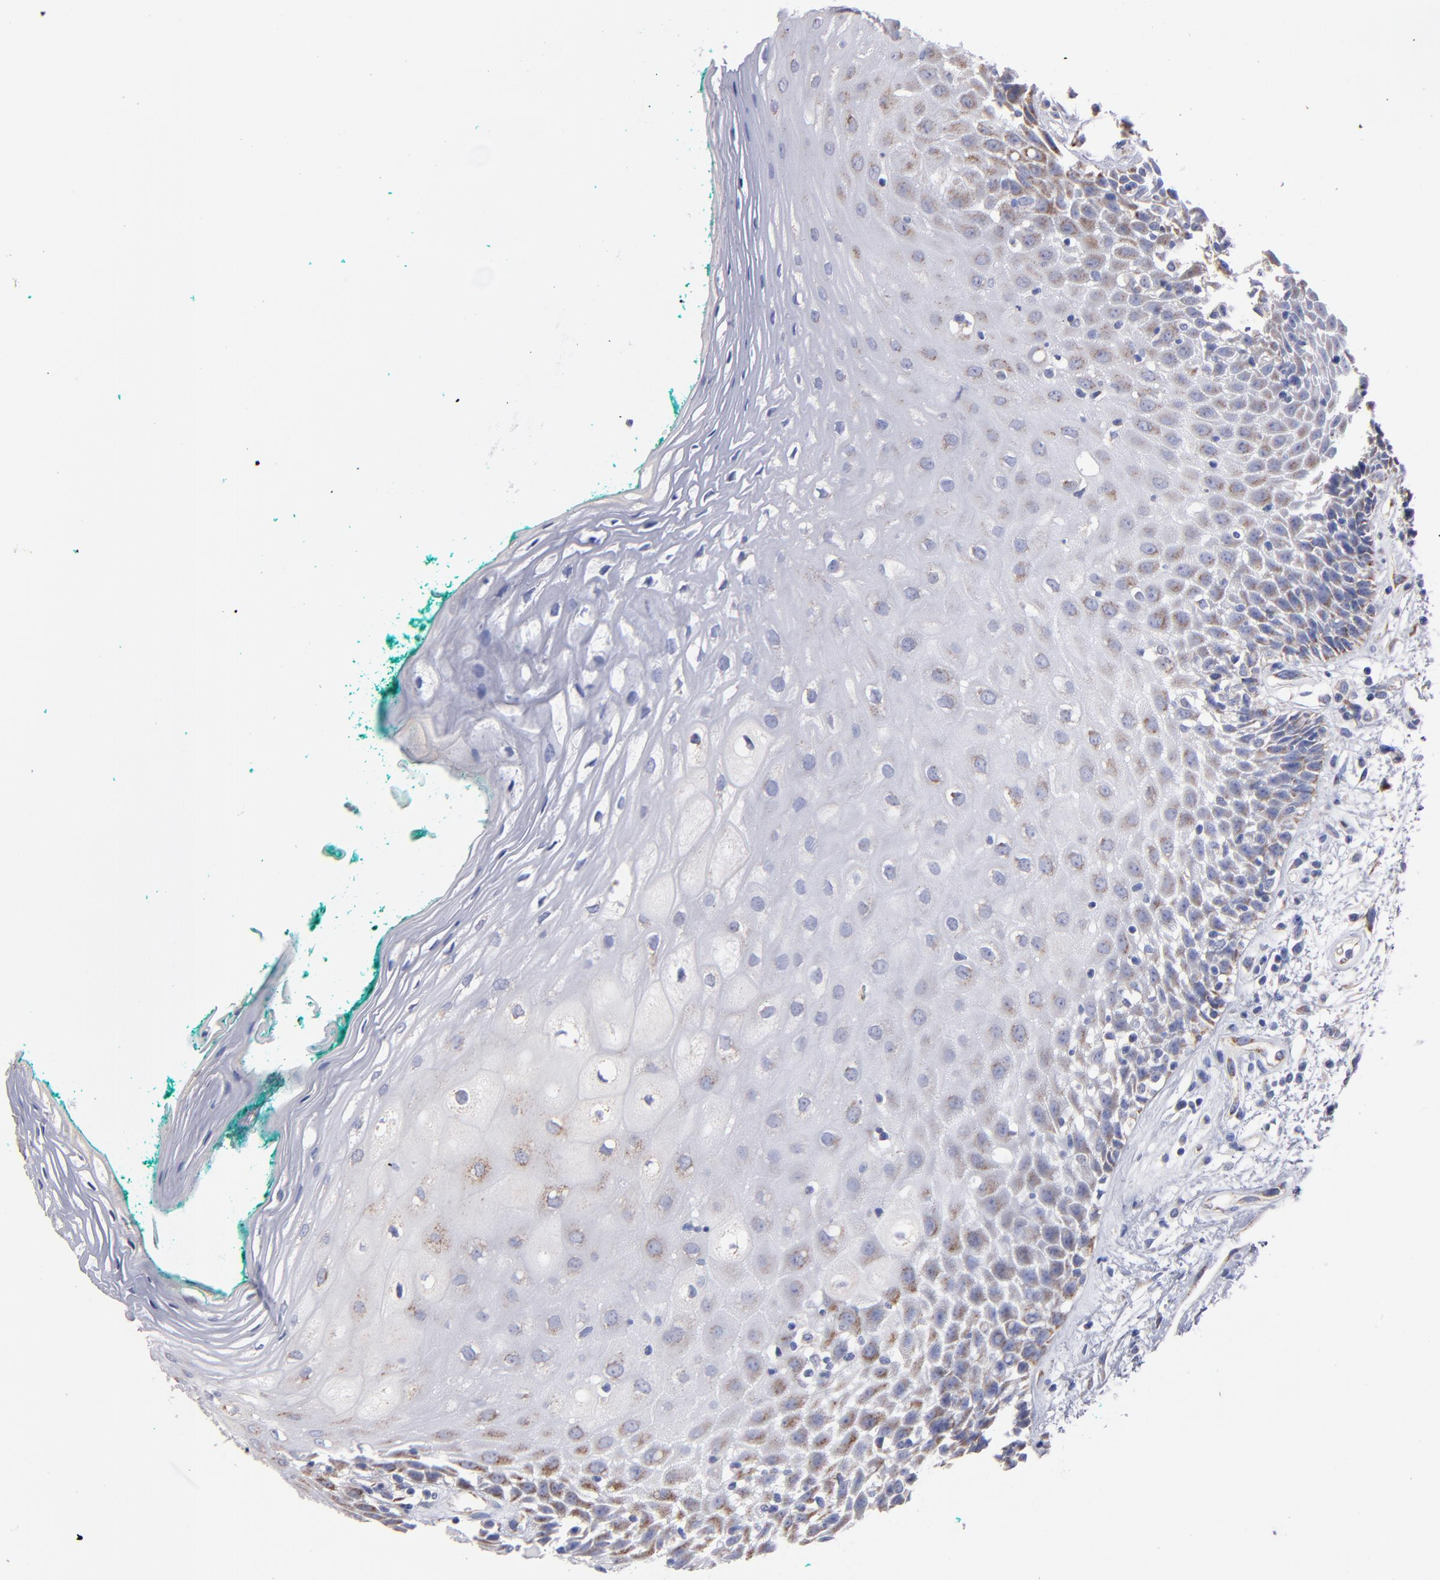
{"staining": {"intensity": "weak", "quantity": "25%-75%", "location": "cytoplasmic/membranous"}, "tissue": "oral mucosa", "cell_type": "Squamous epithelial cells", "image_type": "normal", "snomed": [{"axis": "morphology", "description": "Normal tissue, NOS"}, {"axis": "morphology", "description": "Squamous cell carcinoma, NOS"}, {"axis": "topography", "description": "Skeletal muscle"}, {"axis": "topography", "description": "Oral tissue"}, {"axis": "topography", "description": "Head-Neck"}], "caption": "Weak cytoplasmic/membranous protein expression is seen in about 25%-75% of squamous epithelial cells in oral mucosa. (Stains: DAB in brown, nuclei in blue, Microscopy: brightfield microscopy at high magnification).", "gene": "DIABLO", "patient": {"sex": "female", "age": 84}}